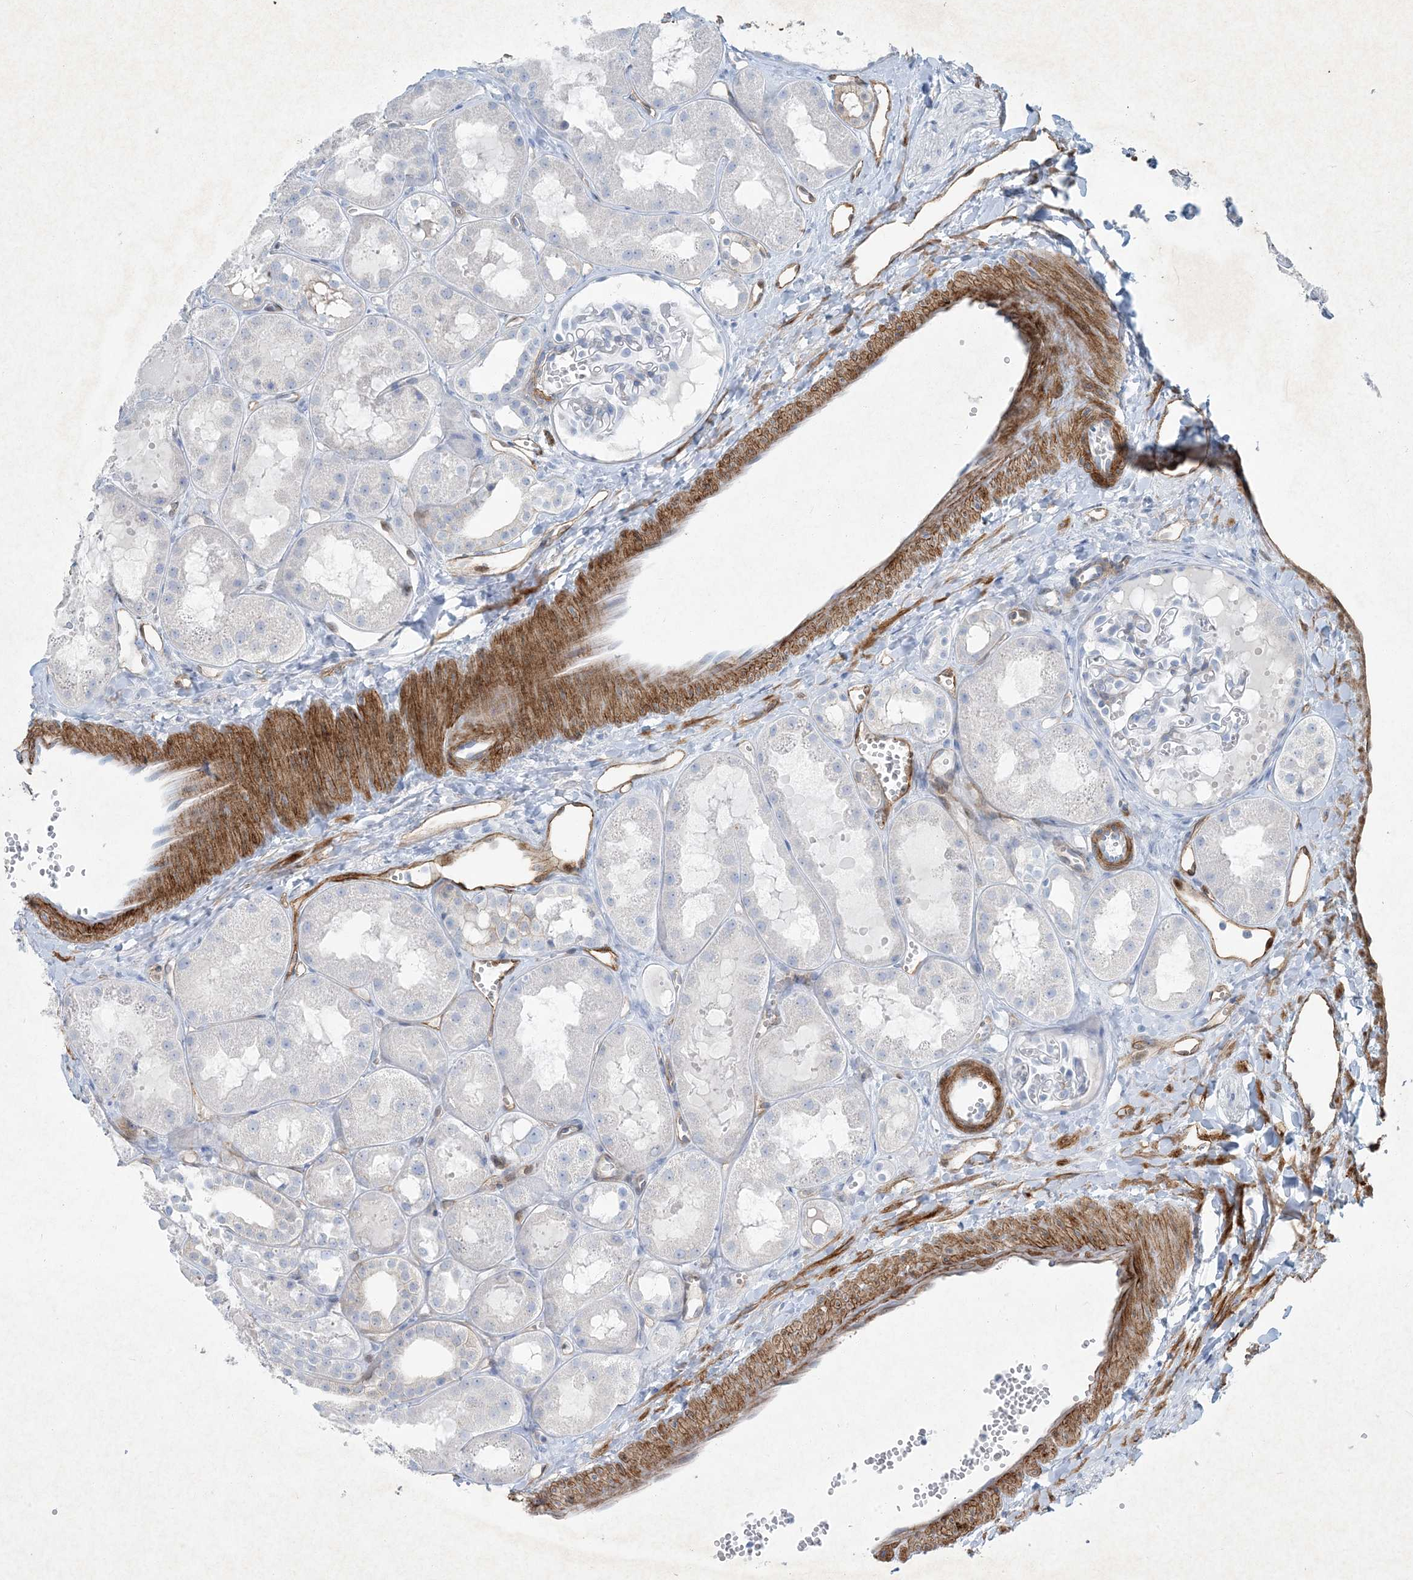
{"staining": {"intensity": "negative", "quantity": "none", "location": "none"}, "tissue": "kidney", "cell_type": "Cells in glomeruli", "image_type": "normal", "snomed": [{"axis": "morphology", "description": "Normal tissue, NOS"}, {"axis": "topography", "description": "Kidney"}], "caption": "IHC photomicrograph of benign kidney stained for a protein (brown), which demonstrates no expression in cells in glomeruli.", "gene": "PGM5", "patient": {"sex": "male", "age": 16}}